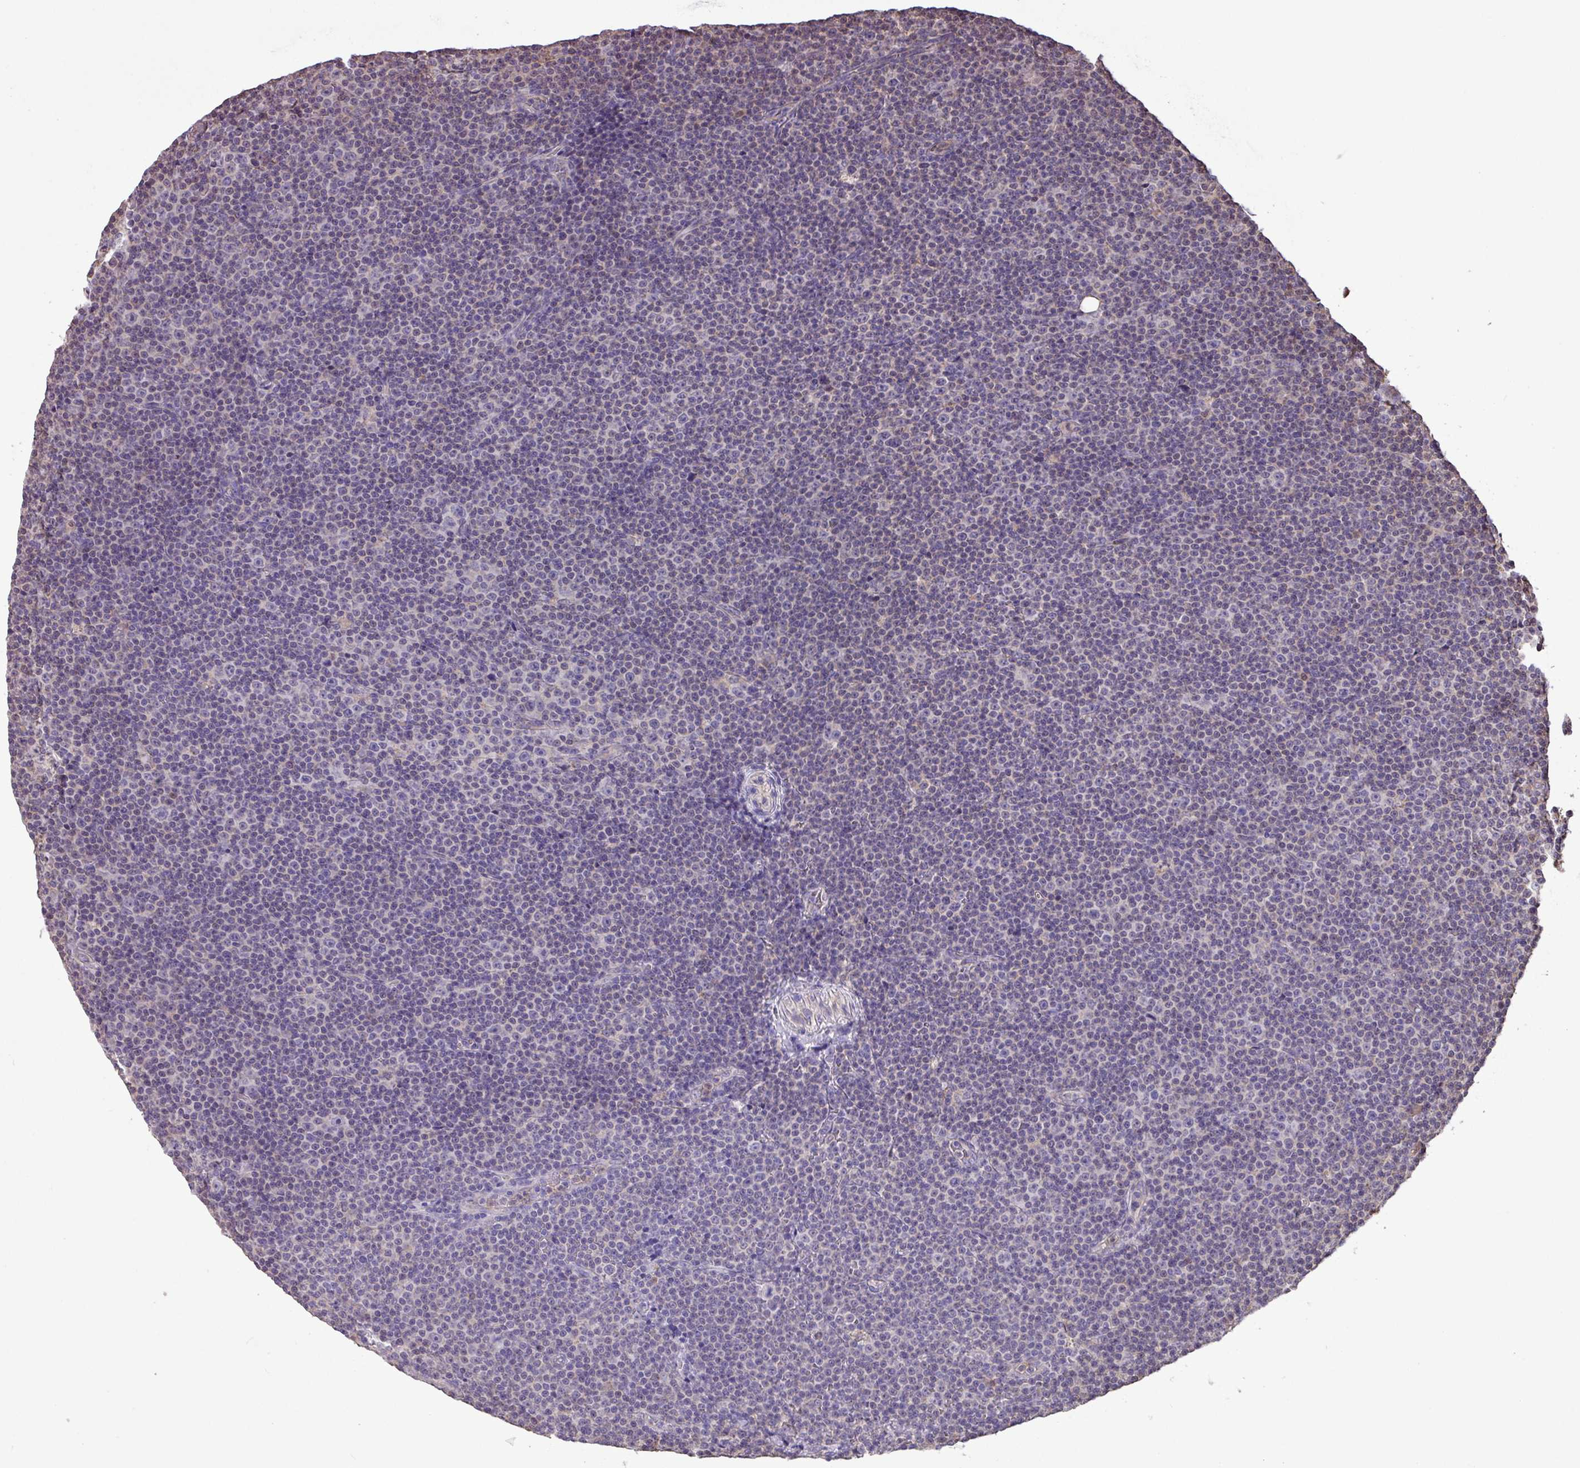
{"staining": {"intensity": "negative", "quantity": "none", "location": "none"}, "tissue": "lymphoma", "cell_type": "Tumor cells", "image_type": "cancer", "snomed": [{"axis": "morphology", "description": "Malignant lymphoma, non-Hodgkin's type, Low grade"}, {"axis": "topography", "description": "Lymph node"}], "caption": "DAB (3,3'-diaminobenzidine) immunohistochemical staining of lymphoma displays no significant staining in tumor cells.", "gene": "CHST11", "patient": {"sex": "female", "age": 67}}